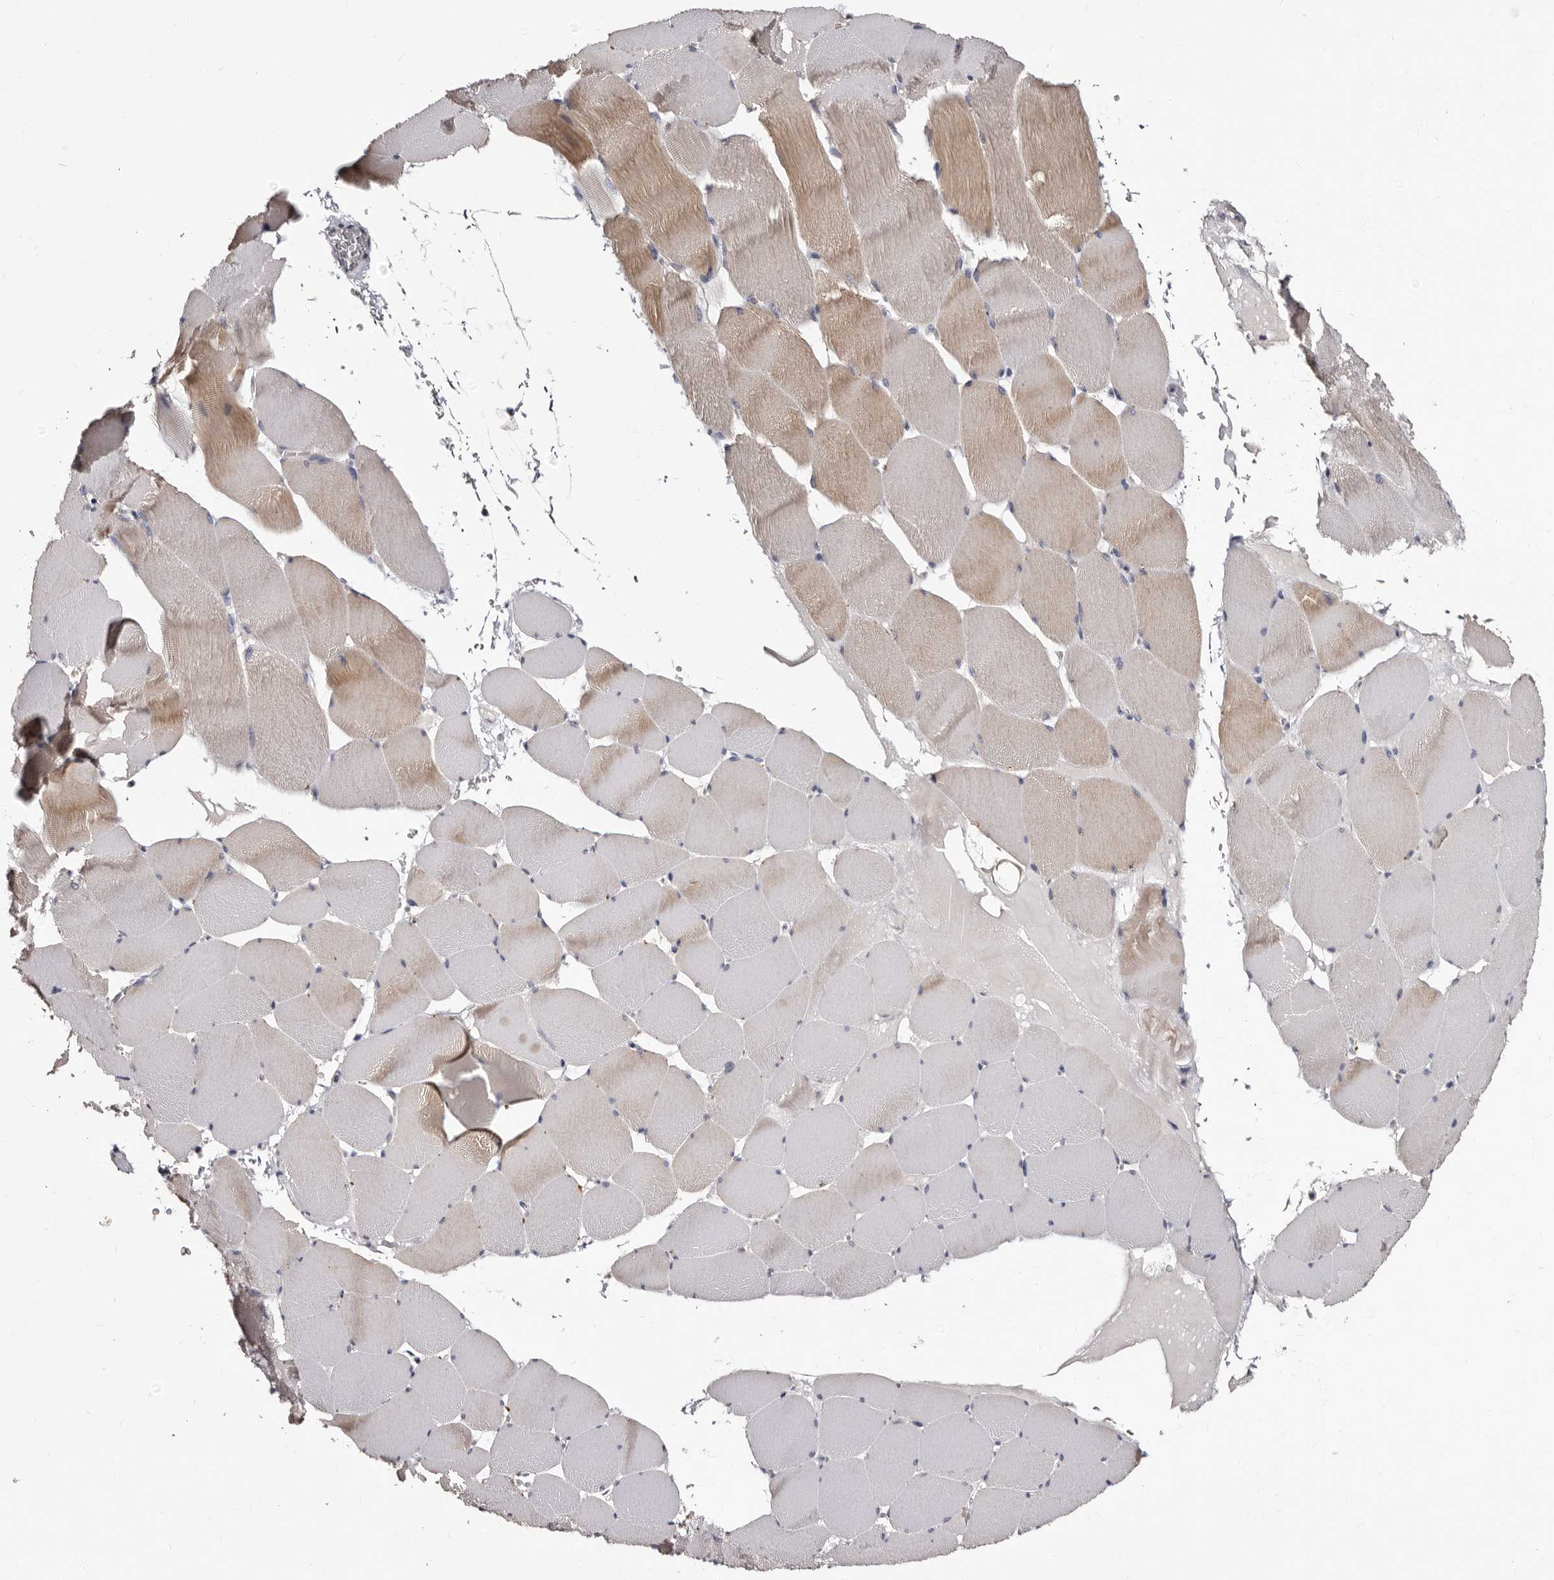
{"staining": {"intensity": "weak", "quantity": ">75%", "location": "cytoplasmic/membranous"}, "tissue": "skeletal muscle", "cell_type": "Myocytes", "image_type": "normal", "snomed": [{"axis": "morphology", "description": "Normal tissue, NOS"}, {"axis": "topography", "description": "Skeletal muscle"}], "caption": "Protein expression analysis of benign human skeletal muscle reveals weak cytoplasmic/membranous expression in approximately >75% of myocytes. (IHC, brightfield microscopy, high magnification).", "gene": "PTAFR", "patient": {"sex": "male", "age": 62}}